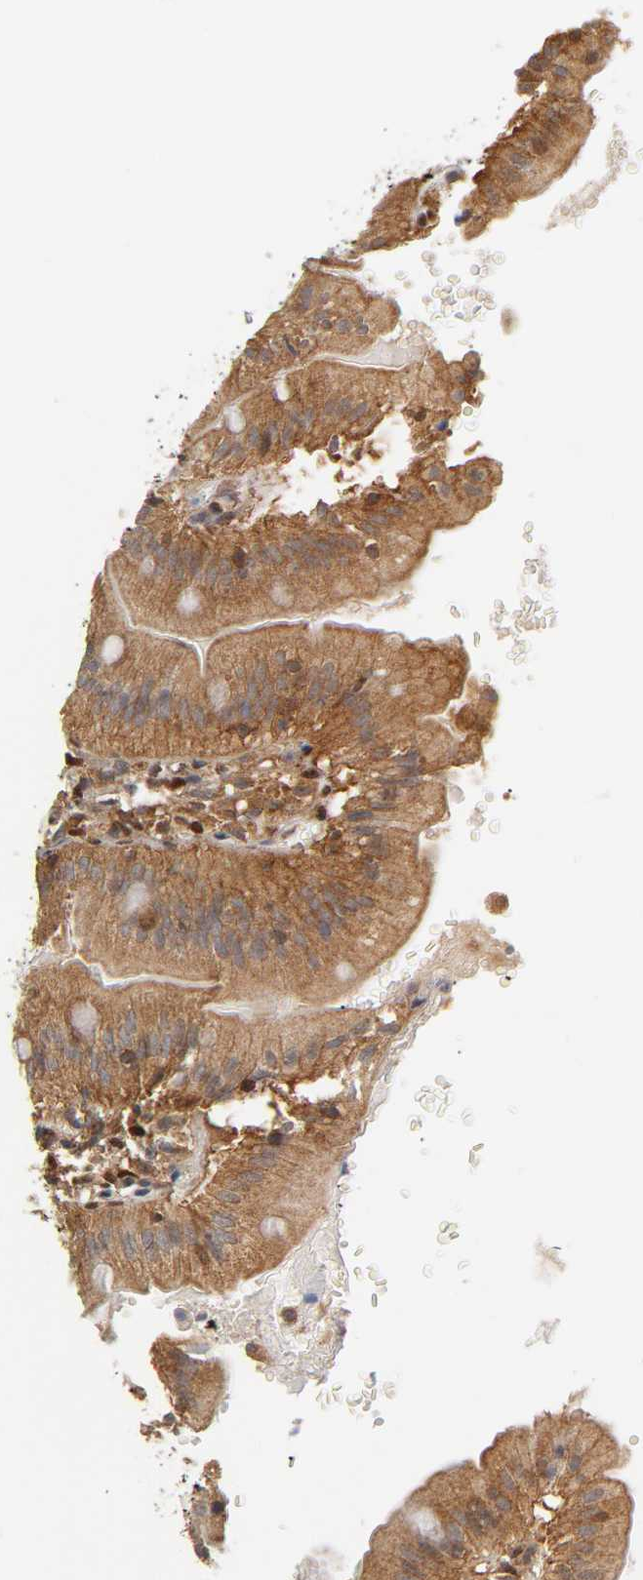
{"staining": {"intensity": "strong", "quantity": ">75%", "location": "cytoplasmic/membranous"}, "tissue": "small intestine", "cell_type": "Glandular cells", "image_type": "normal", "snomed": [{"axis": "morphology", "description": "Normal tissue, NOS"}, {"axis": "topography", "description": "Small intestine"}], "caption": "Unremarkable small intestine reveals strong cytoplasmic/membranous expression in about >75% of glandular cells (Stains: DAB in brown, nuclei in blue, Microscopy: brightfield microscopy at high magnification)..", "gene": "PAFAH1B1", "patient": {"sex": "male", "age": 71}}